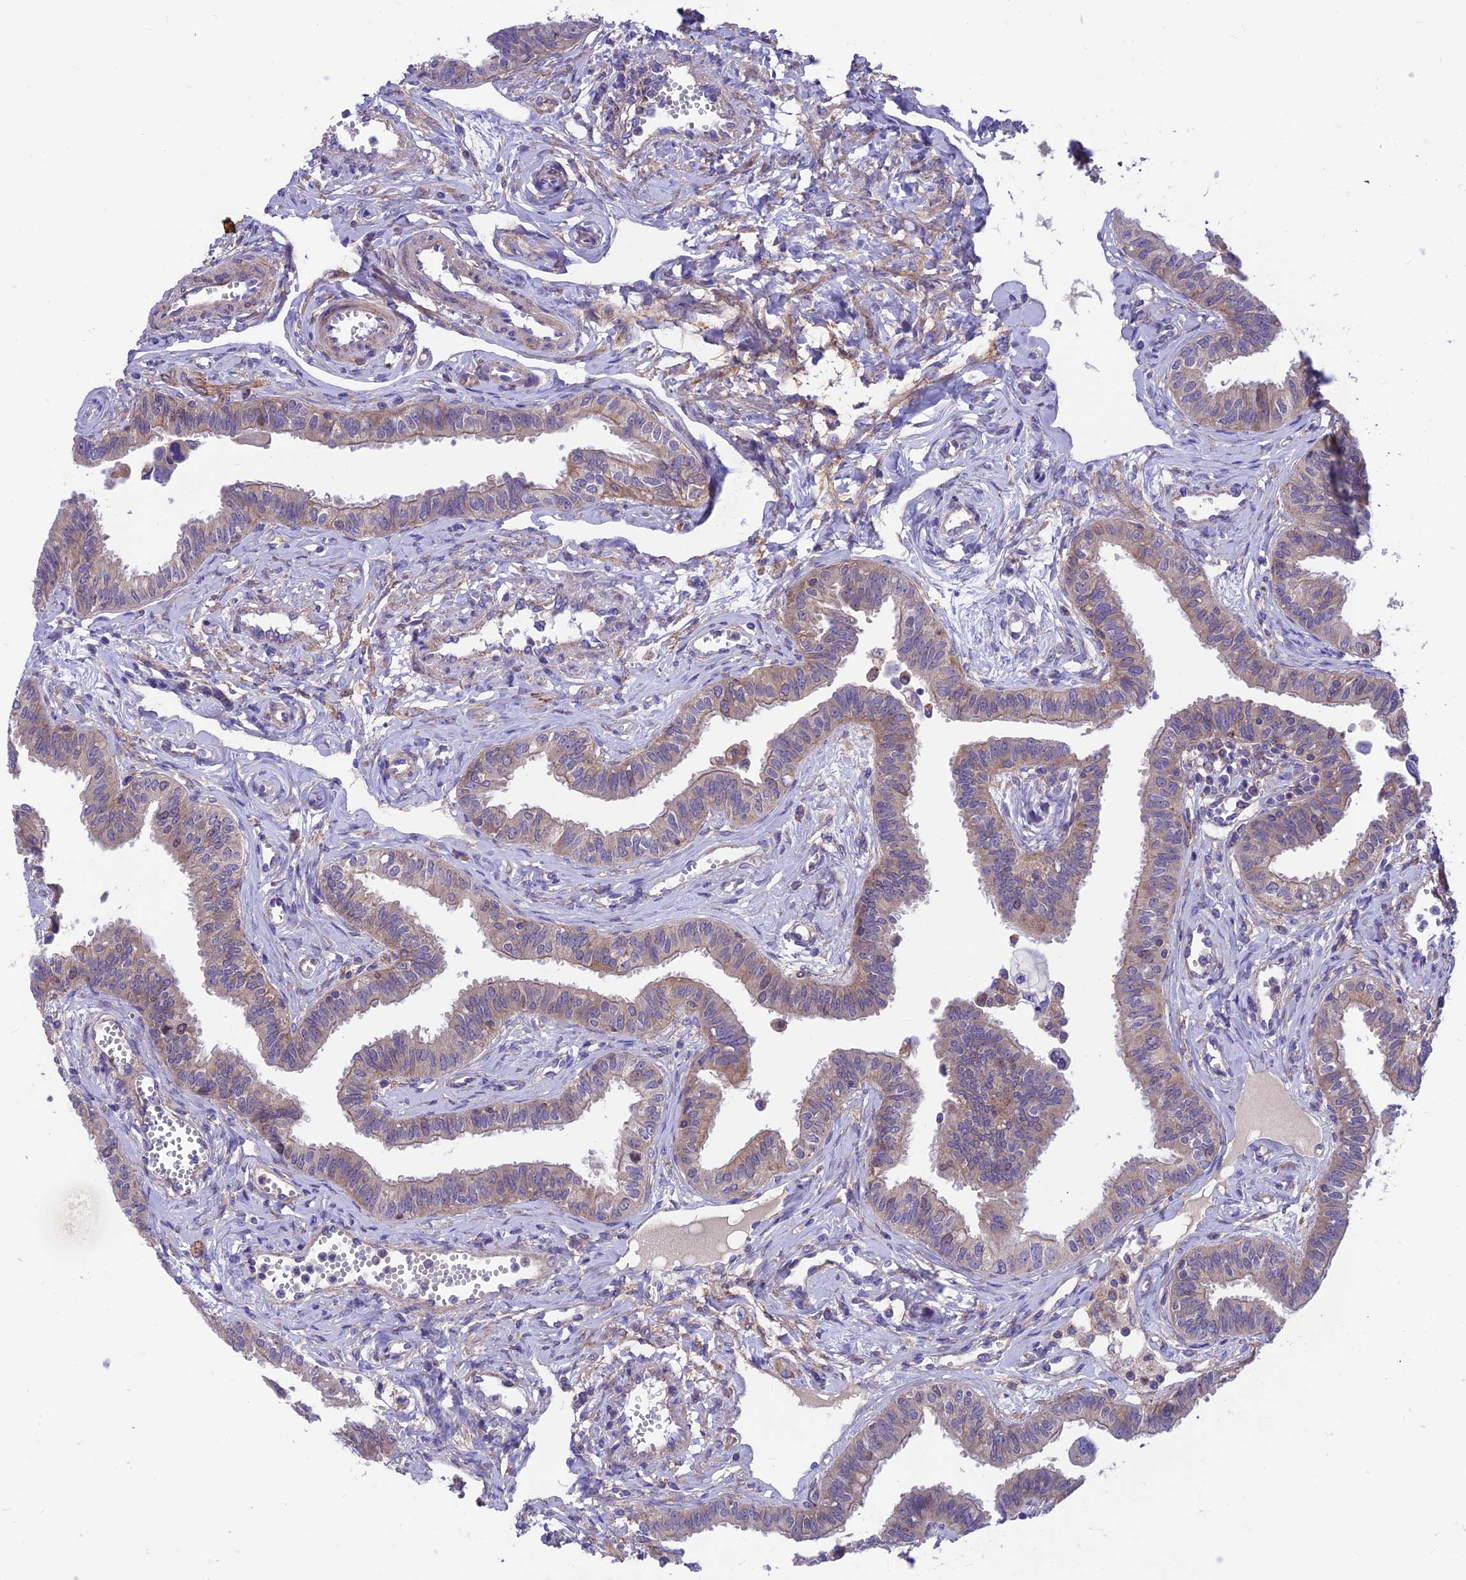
{"staining": {"intensity": "moderate", "quantity": "25%-75%", "location": "cytoplasmic/membranous"}, "tissue": "fallopian tube", "cell_type": "Glandular cells", "image_type": "normal", "snomed": [{"axis": "morphology", "description": "Normal tissue, NOS"}, {"axis": "morphology", "description": "Carcinoma, NOS"}, {"axis": "topography", "description": "Fallopian tube"}, {"axis": "topography", "description": "Ovary"}], "caption": "Glandular cells demonstrate moderate cytoplasmic/membranous staining in approximately 25%-75% of cells in benign fallopian tube. (DAB (3,3'-diaminobenzidine) IHC with brightfield microscopy, high magnification).", "gene": "VPS16", "patient": {"sex": "female", "age": 59}}